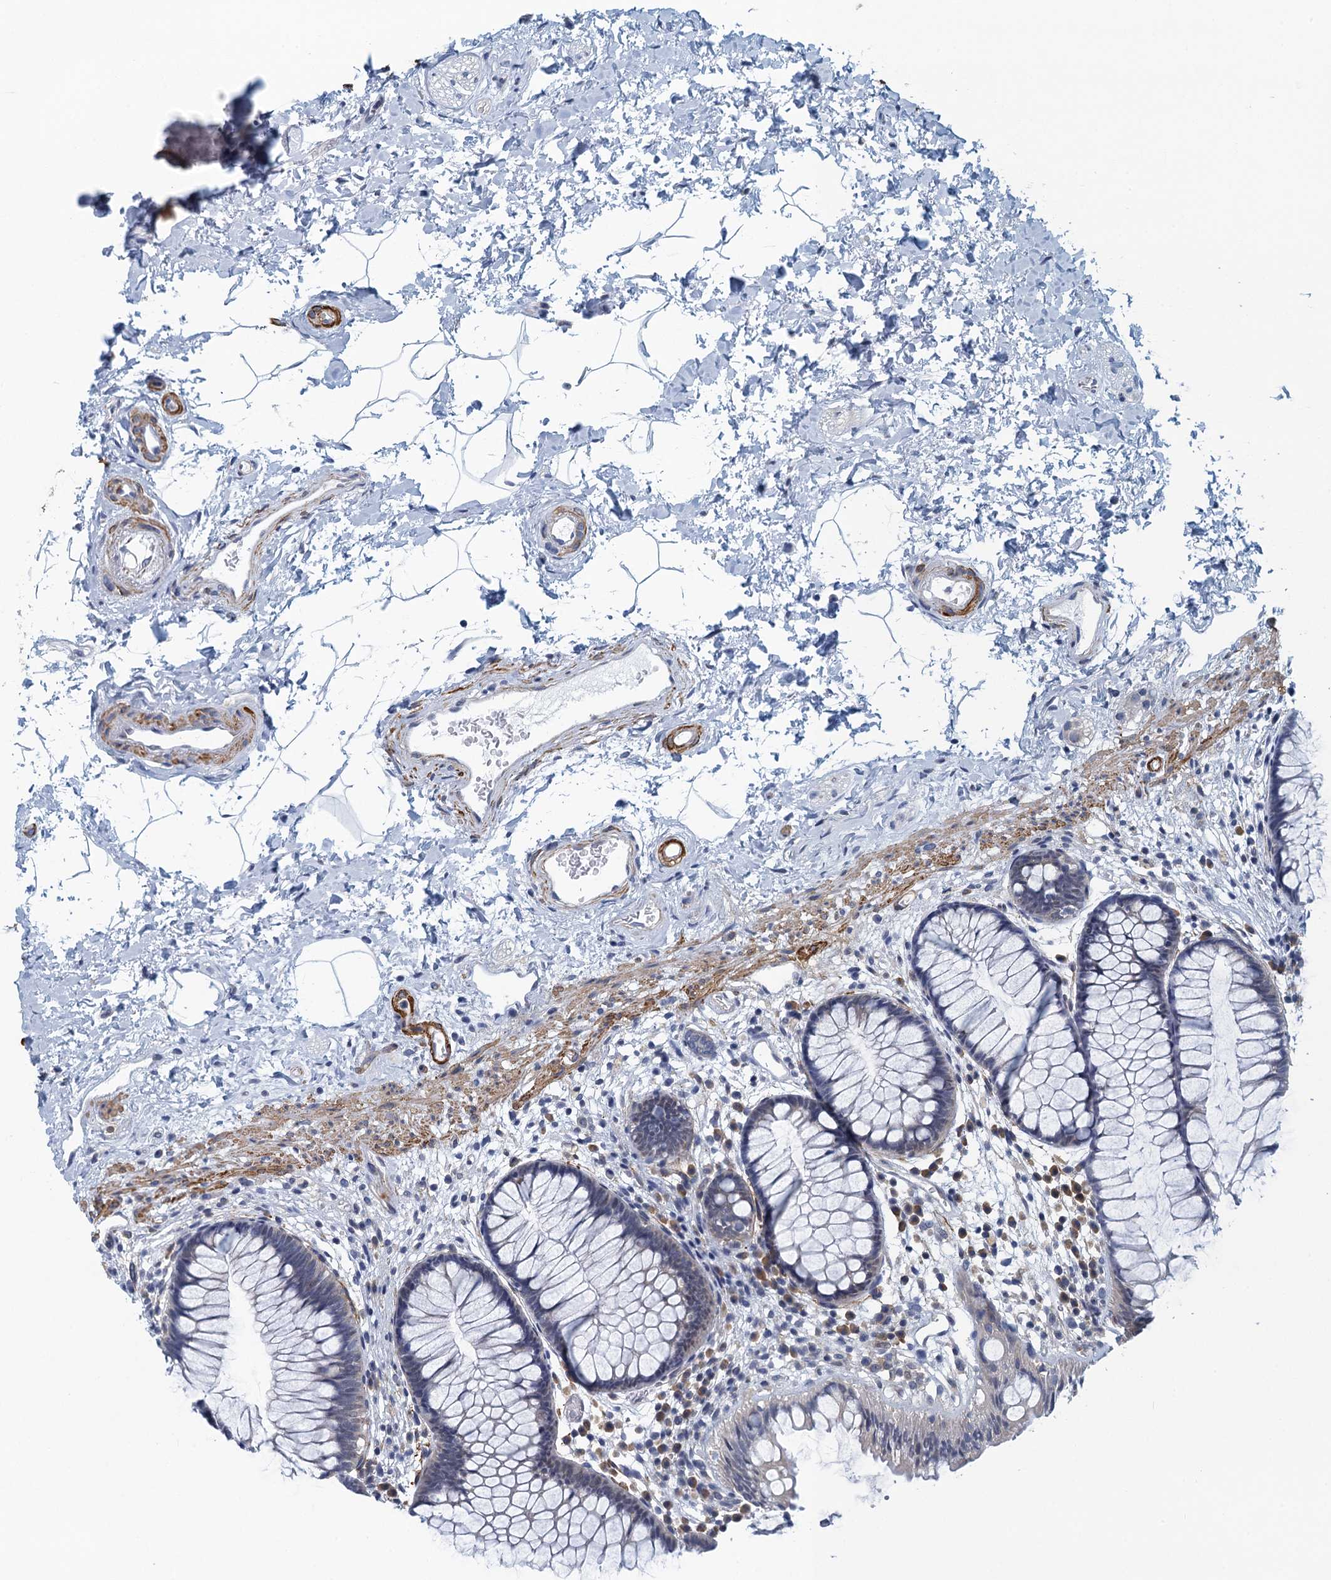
{"staining": {"intensity": "negative", "quantity": "none", "location": "none"}, "tissue": "rectum", "cell_type": "Glandular cells", "image_type": "normal", "snomed": [{"axis": "morphology", "description": "Normal tissue, NOS"}, {"axis": "topography", "description": "Rectum"}], "caption": "High power microscopy photomicrograph of an immunohistochemistry micrograph of unremarkable rectum, revealing no significant staining in glandular cells.", "gene": "ALG2", "patient": {"sex": "male", "age": 51}}